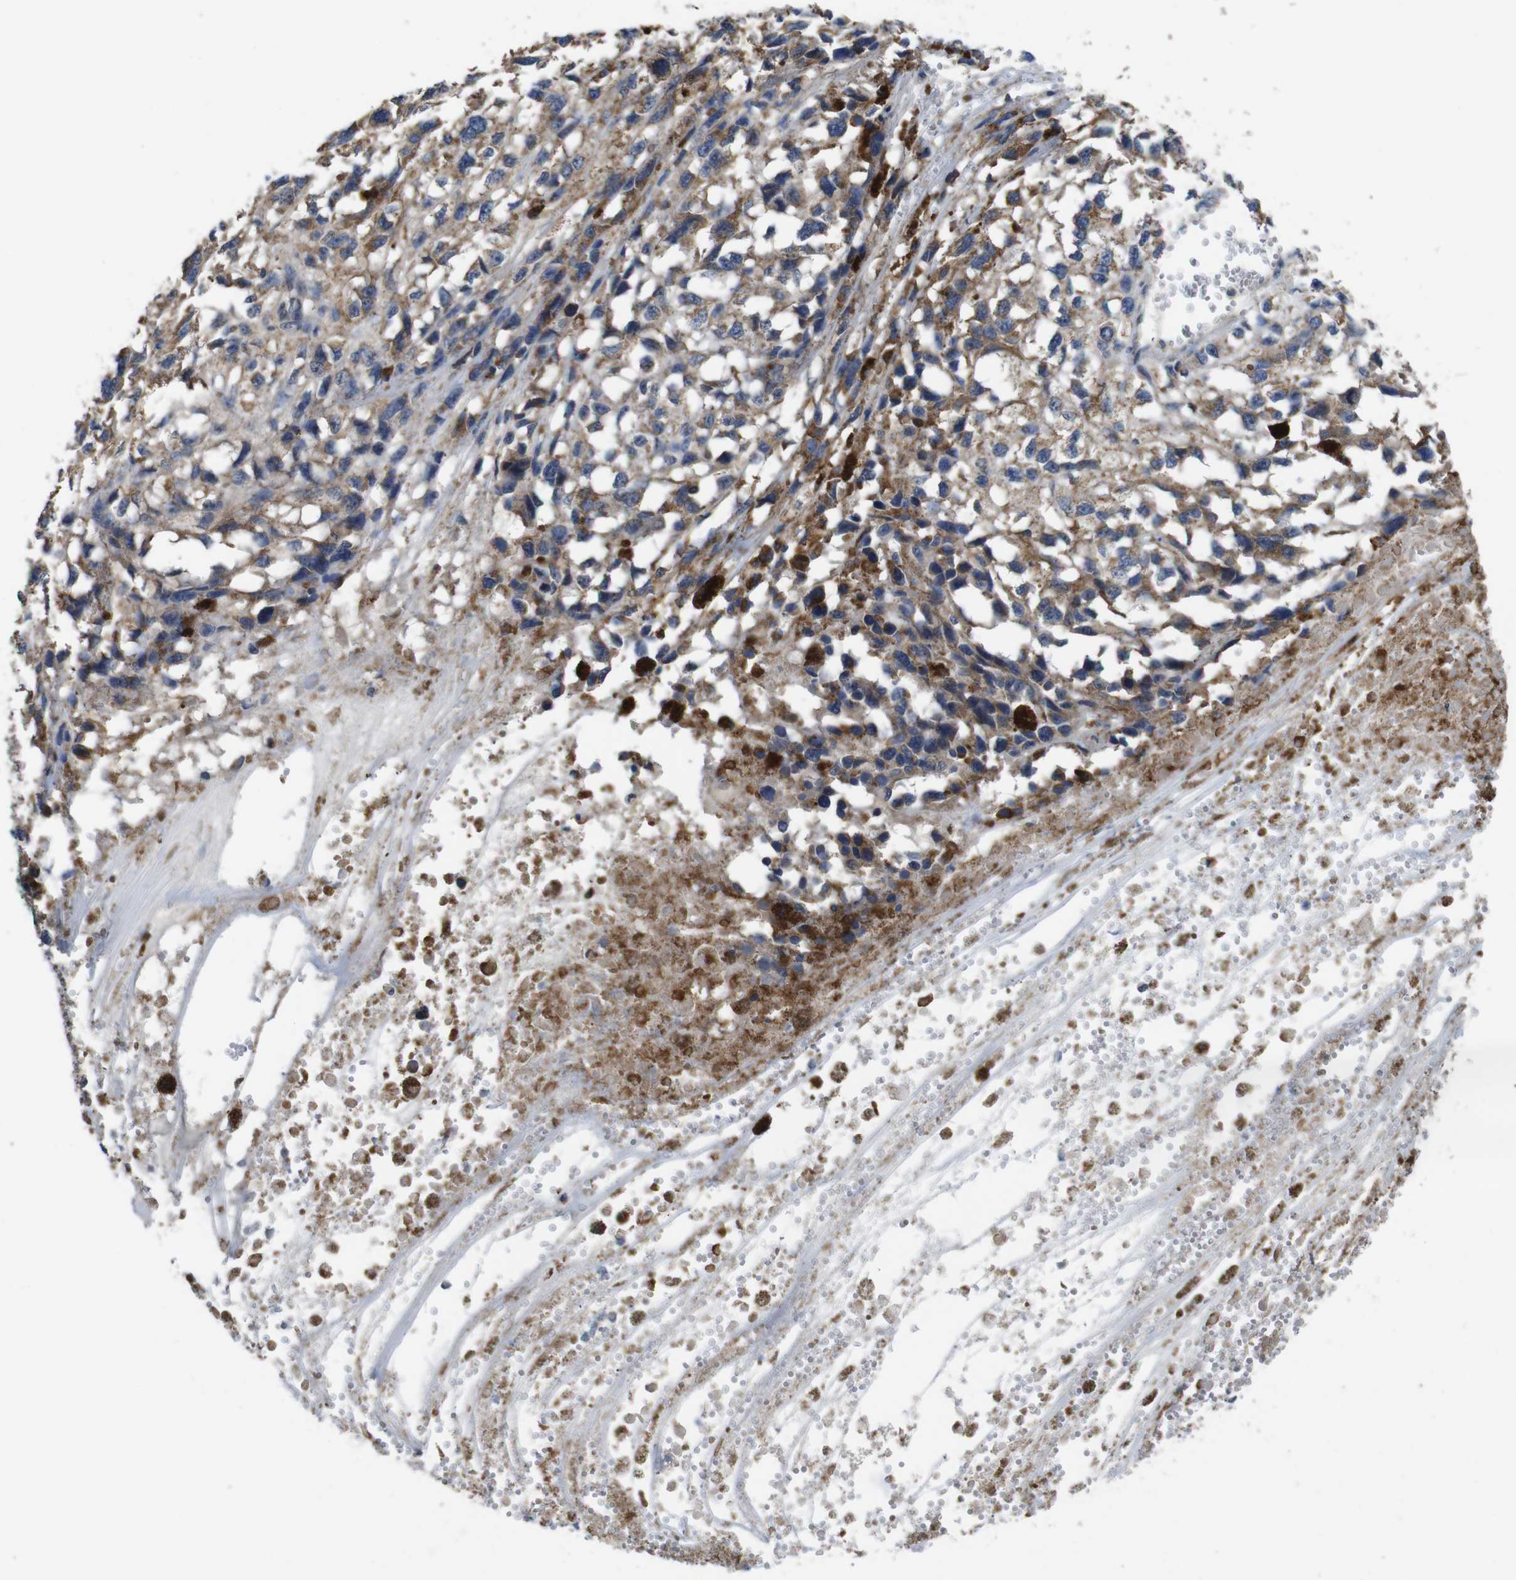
{"staining": {"intensity": "moderate", "quantity": "25%-75%", "location": "cytoplasmic/membranous"}, "tissue": "melanoma", "cell_type": "Tumor cells", "image_type": "cancer", "snomed": [{"axis": "morphology", "description": "Malignant melanoma, Metastatic site"}, {"axis": "topography", "description": "Lymph node"}], "caption": "The image demonstrates immunohistochemical staining of melanoma. There is moderate cytoplasmic/membranous positivity is appreciated in about 25%-75% of tumor cells.", "gene": "GLIPR1", "patient": {"sex": "male", "age": 59}}